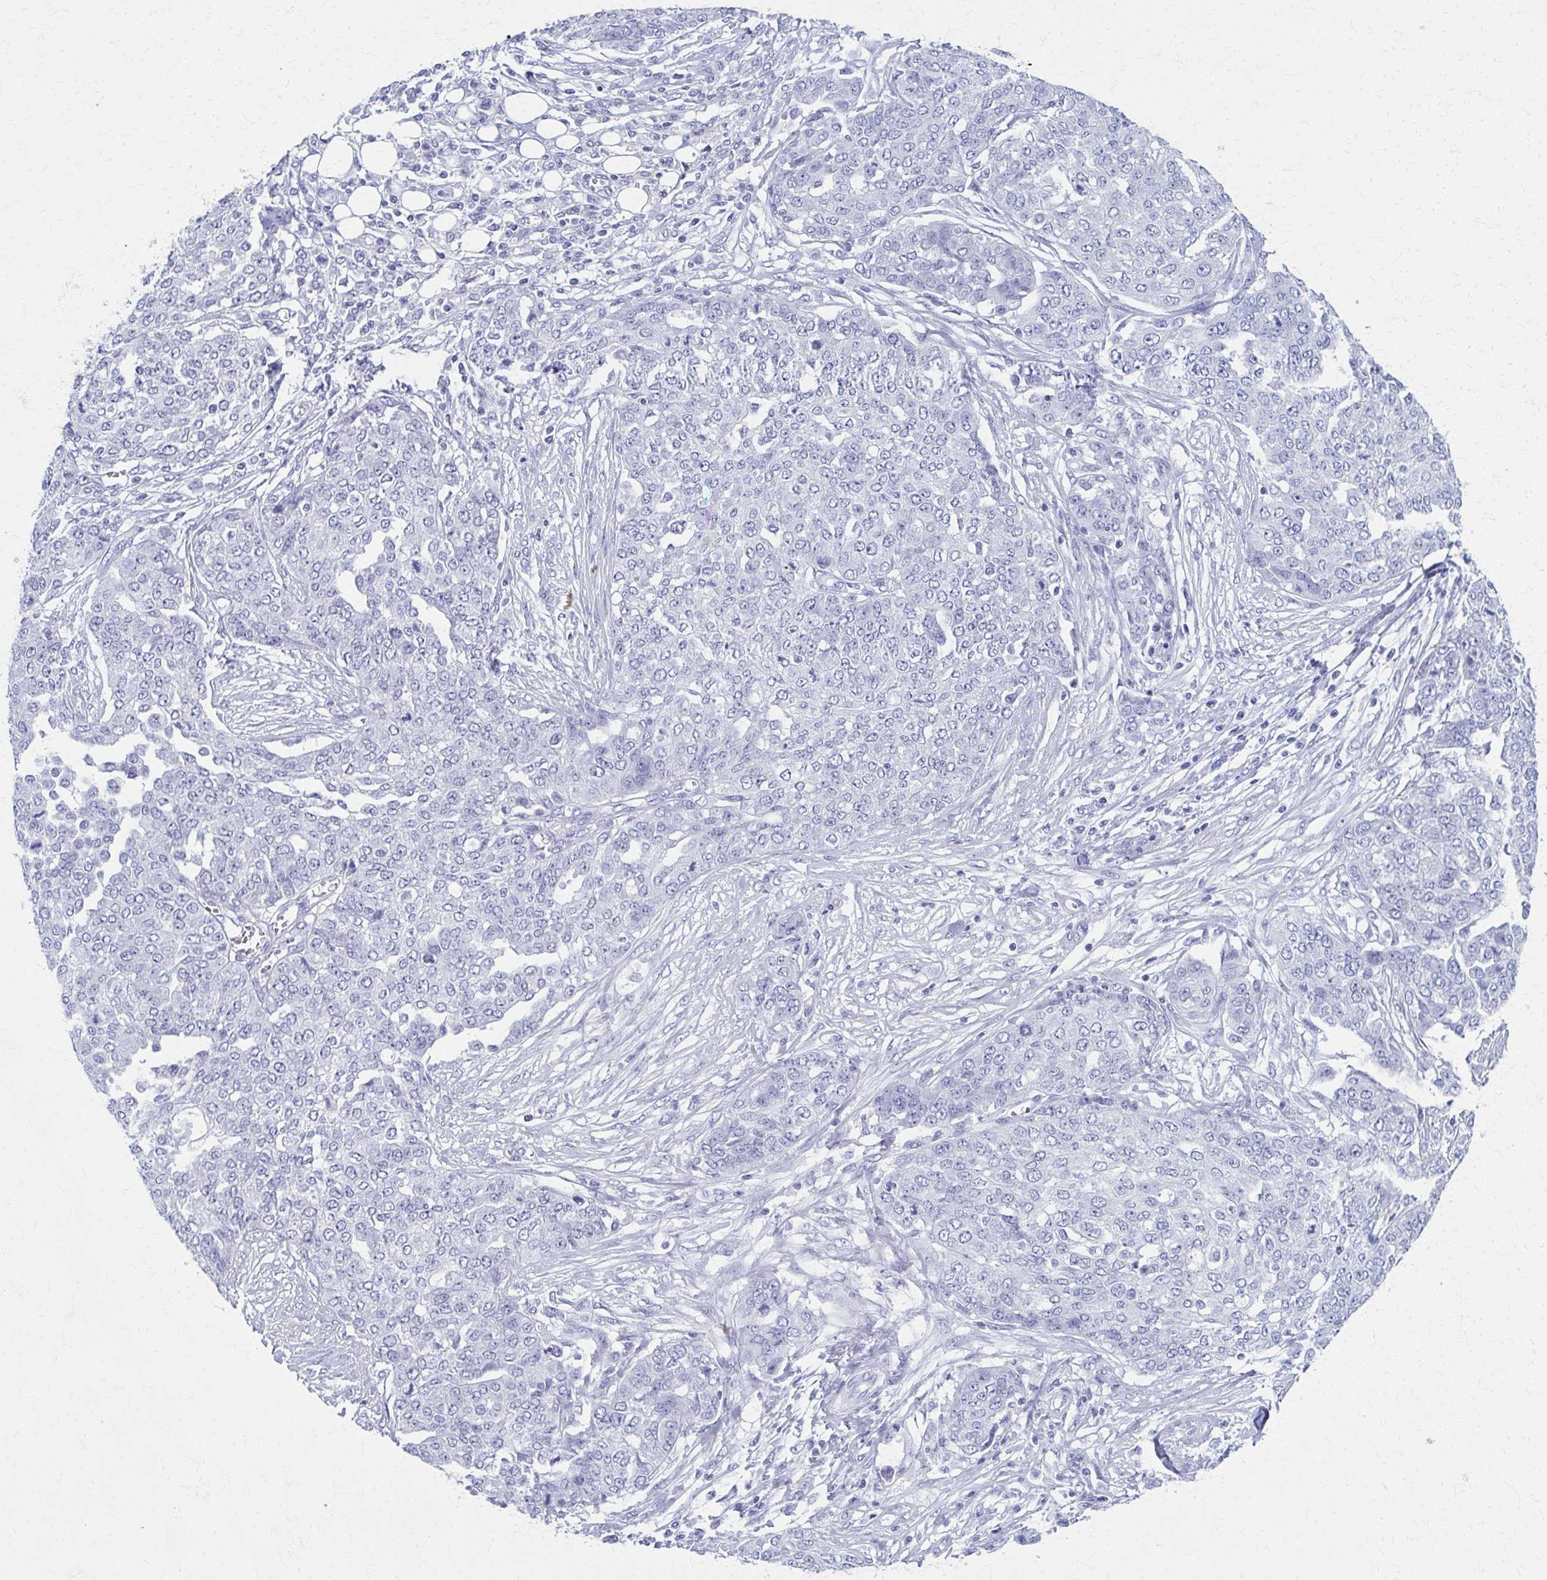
{"staining": {"intensity": "negative", "quantity": "none", "location": "none"}, "tissue": "ovarian cancer", "cell_type": "Tumor cells", "image_type": "cancer", "snomed": [{"axis": "morphology", "description": "Cystadenocarcinoma, serous, NOS"}, {"axis": "topography", "description": "Soft tissue"}, {"axis": "topography", "description": "Ovary"}], "caption": "A high-resolution histopathology image shows immunohistochemistry staining of ovarian serous cystadenocarcinoma, which exhibits no significant positivity in tumor cells.", "gene": "MPLKIP", "patient": {"sex": "female", "age": 57}}